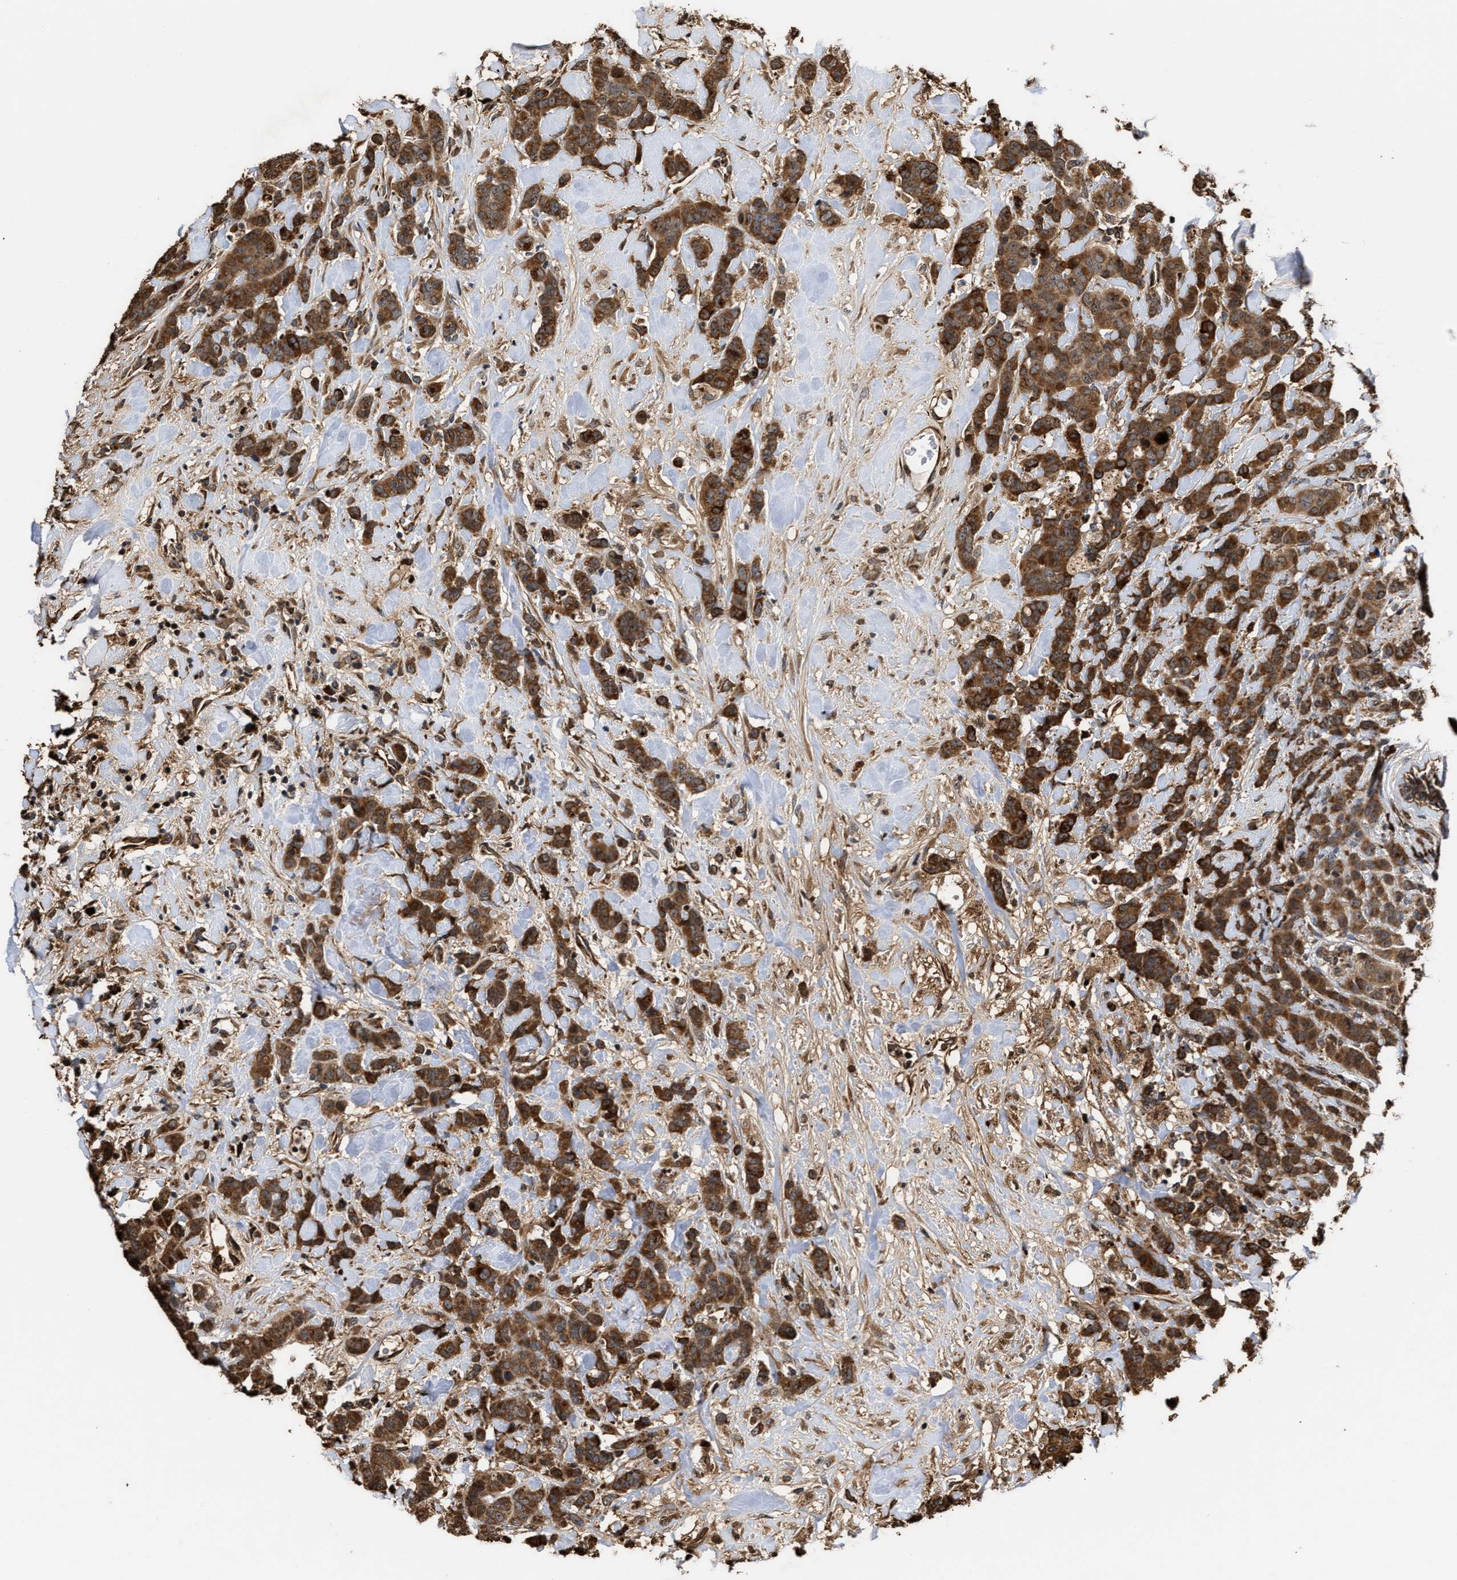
{"staining": {"intensity": "strong", "quantity": ">75%", "location": "cytoplasmic/membranous"}, "tissue": "breast cancer", "cell_type": "Tumor cells", "image_type": "cancer", "snomed": [{"axis": "morphology", "description": "Normal tissue, NOS"}, {"axis": "morphology", "description": "Duct carcinoma"}, {"axis": "topography", "description": "Breast"}], "caption": "High-magnification brightfield microscopy of breast cancer (infiltrating ductal carcinoma) stained with DAB (3,3'-diaminobenzidine) (brown) and counterstained with hematoxylin (blue). tumor cells exhibit strong cytoplasmic/membranous staining is appreciated in about>75% of cells.", "gene": "GOSR1", "patient": {"sex": "female", "age": 40}}